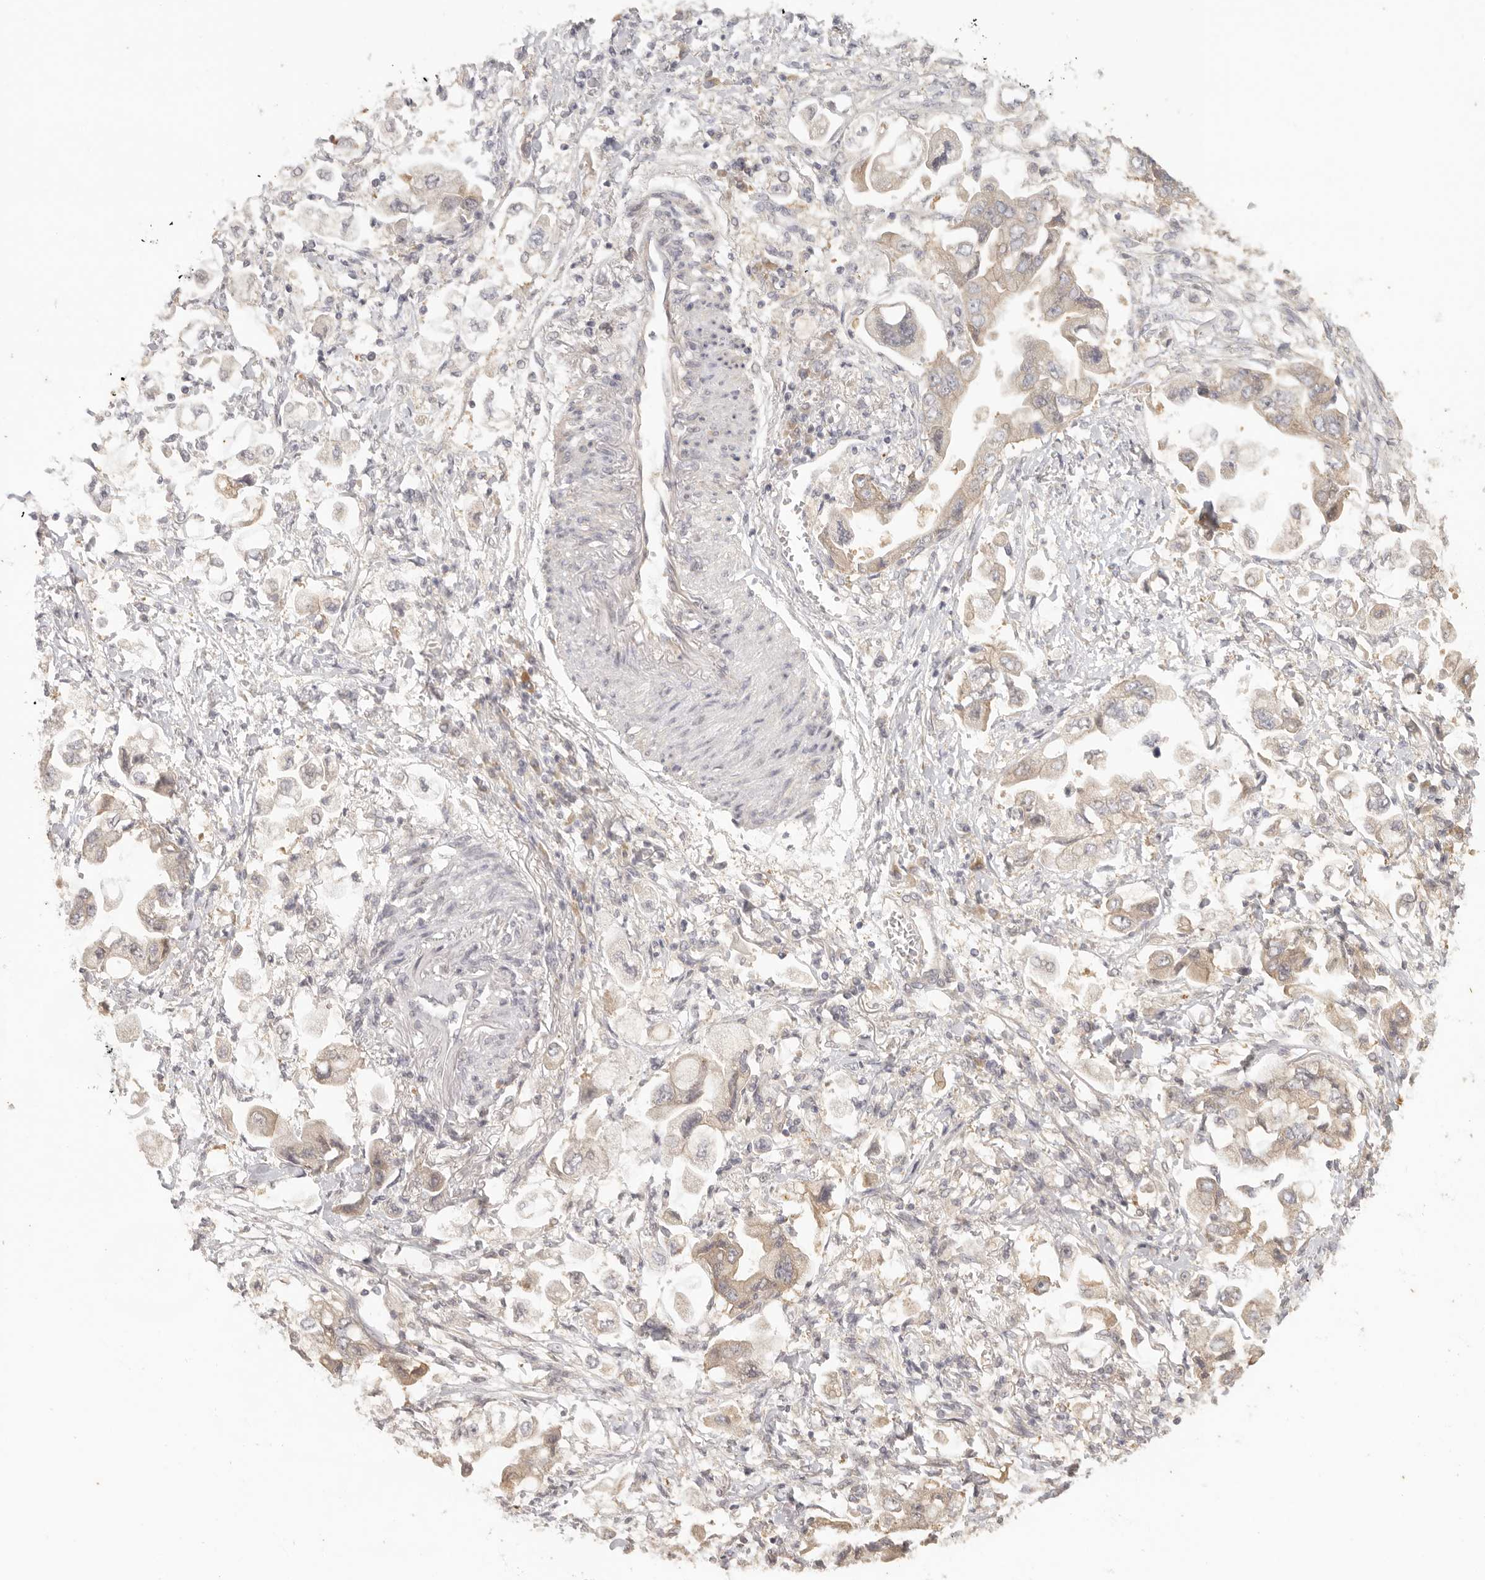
{"staining": {"intensity": "weak", "quantity": ">75%", "location": "cytoplasmic/membranous"}, "tissue": "stomach cancer", "cell_type": "Tumor cells", "image_type": "cancer", "snomed": [{"axis": "morphology", "description": "Adenocarcinoma, NOS"}, {"axis": "topography", "description": "Stomach"}], "caption": "DAB immunohistochemical staining of human stomach cancer shows weak cytoplasmic/membranous protein positivity in approximately >75% of tumor cells.", "gene": "AHDC1", "patient": {"sex": "male", "age": 62}}